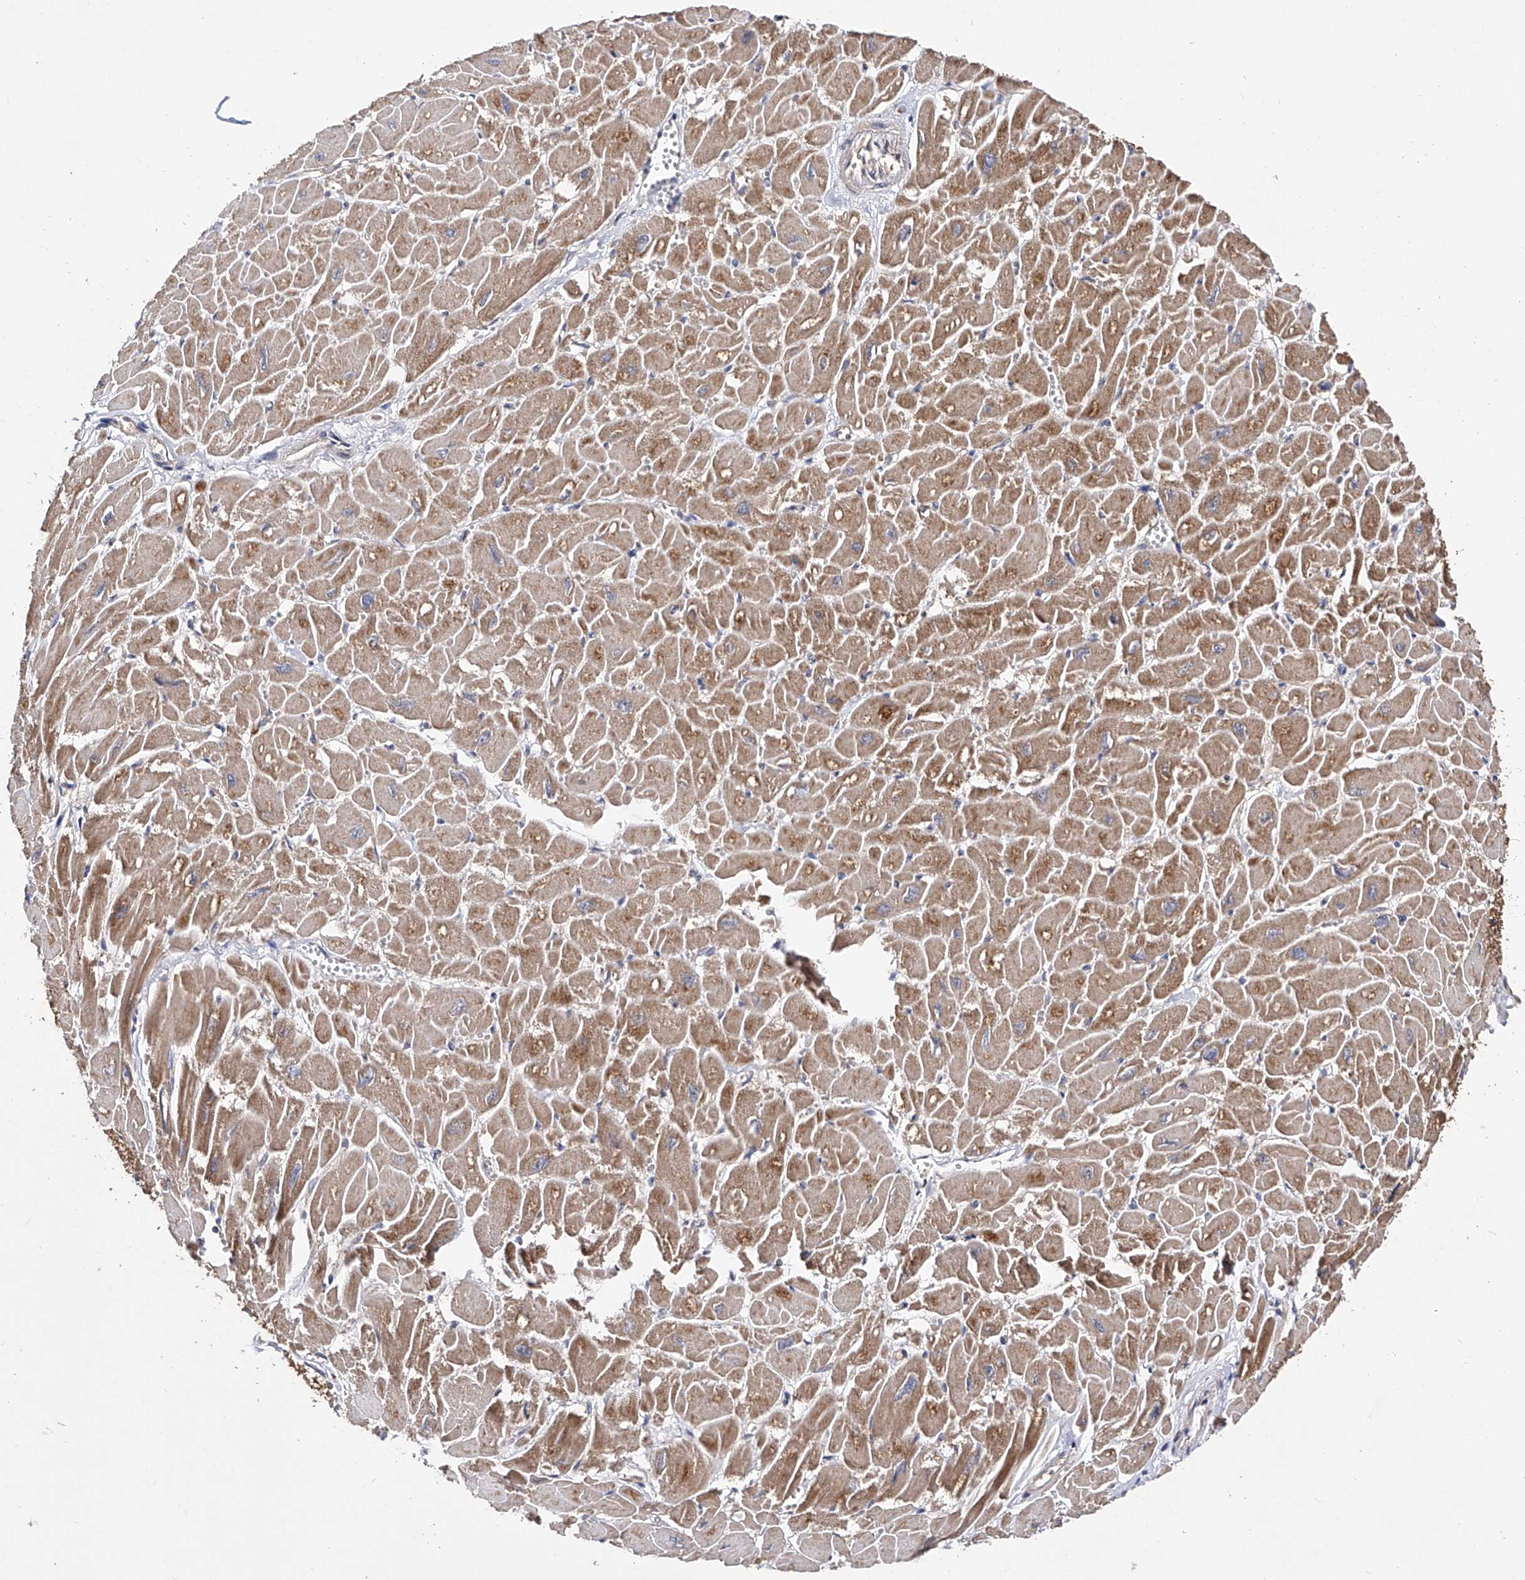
{"staining": {"intensity": "moderate", "quantity": ">75%", "location": "cytoplasmic/membranous"}, "tissue": "heart muscle", "cell_type": "Cardiomyocytes", "image_type": "normal", "snomed": [{"axis": "morphology", "description": "Normal tissue, NOS"}, {"axis": "topography", "description": "Heart"}], "caption": "Benign heart muscle was stained to show a protein in brown. There is medium levels of moderate cytoplasmic/membranous staining in about >75% of cardiomyocytes. Using DAB (3,3'-diaminobenzidine) (brown) and hematoxylin (blue) stains, captured at high magnification using brightfield microscopy.", "gene": "USP45", "patient": {"sex": "male", "age": 54}}